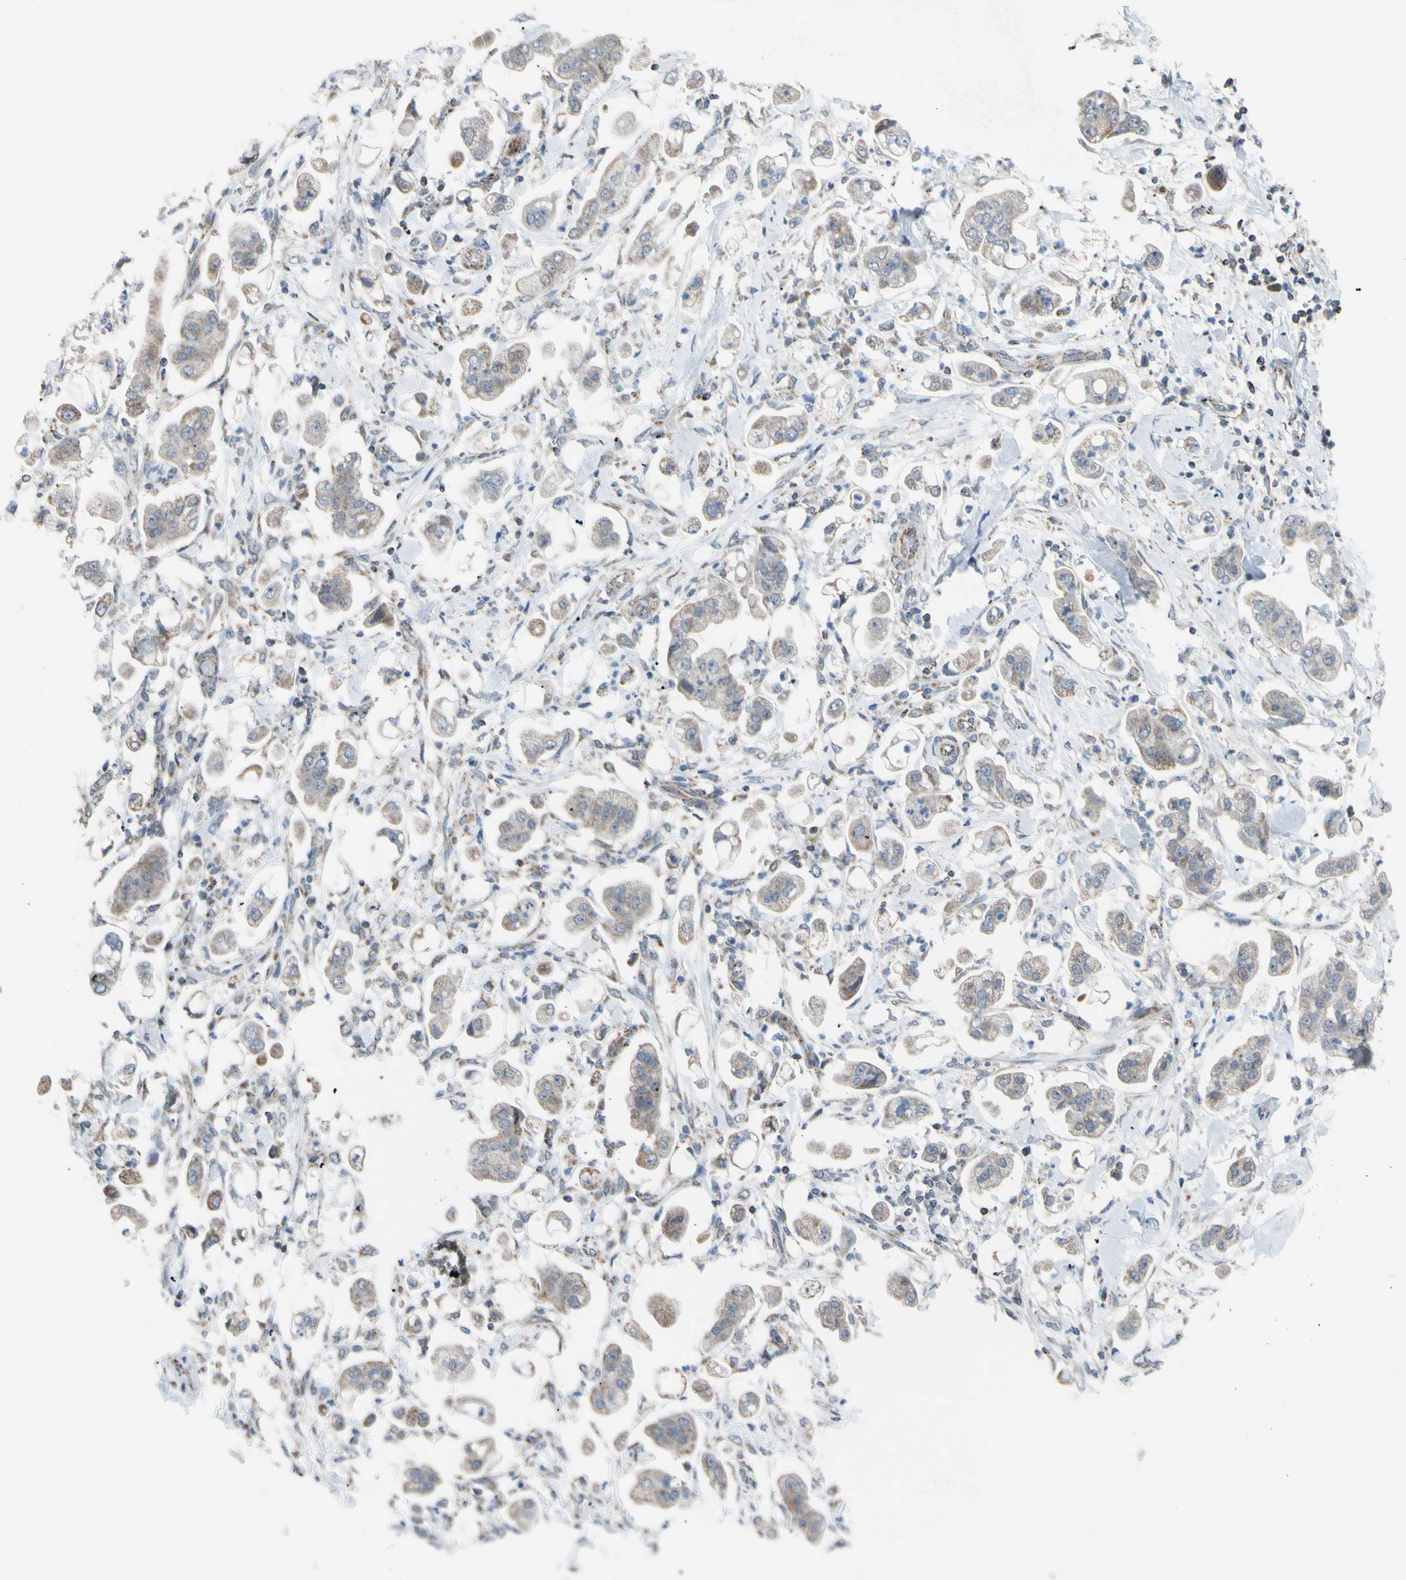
{"staining": {"intensity": "weak", "quantity": "25%-75%", "location": "cytoplasmic/membranous"}, "tissue": "stomach cancer", "cell_type": "Tumor cells", "image_type": "cancer", "snomed": [{"axis": "morphology", "description": "Adenocarcinoma, NOS"}, {"axis": "topography", "description": "Stomach"}], "caption": "Weak cytoplasmic/membranous staining is seen in approximately 25%-75% of tumor cells in stomach cancer (adenocarcinoma).", "gene": "GLT8D1", "patient": {"sex": "male", "age": 62}}